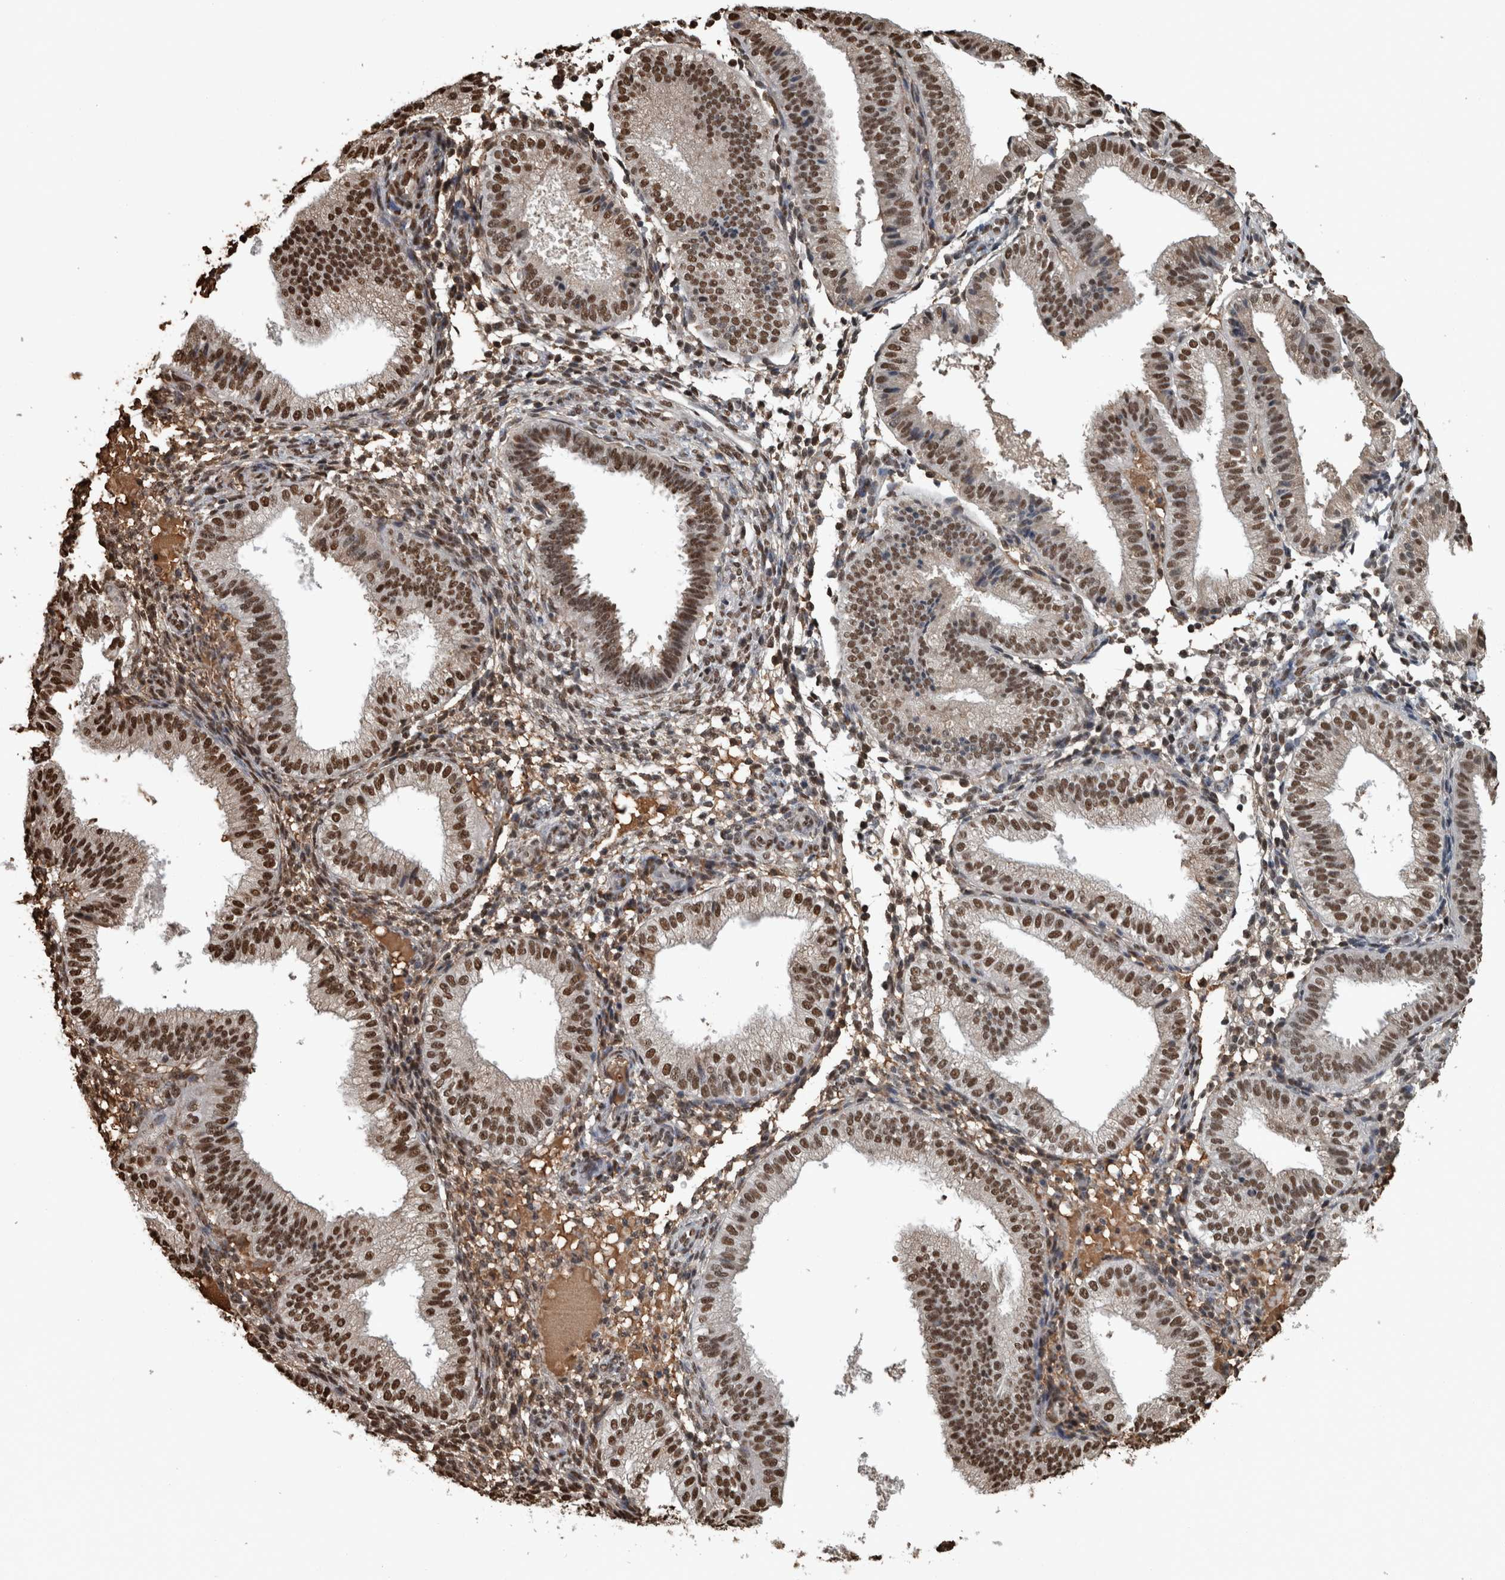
{"staining": {"intensity": "moderate", "quantity": ">75%", "location": "nuclear"}, "tissue": "endometrium", "cell_type": "Cells in endometrial stroma", "image_type": "normal", "snomed": [{"axis": "morphology", "description": "Normal tissue, NOS"}, {"axis": "topography", "description": "Endometrium"}], "caption": "IHC of benign human endometrium shows medium levels of moderate nuclear expression in approximately >75% of cells in endometrial stroma.", "gene": "TGS1", "patient": {"sex": "female", "age": 39}}